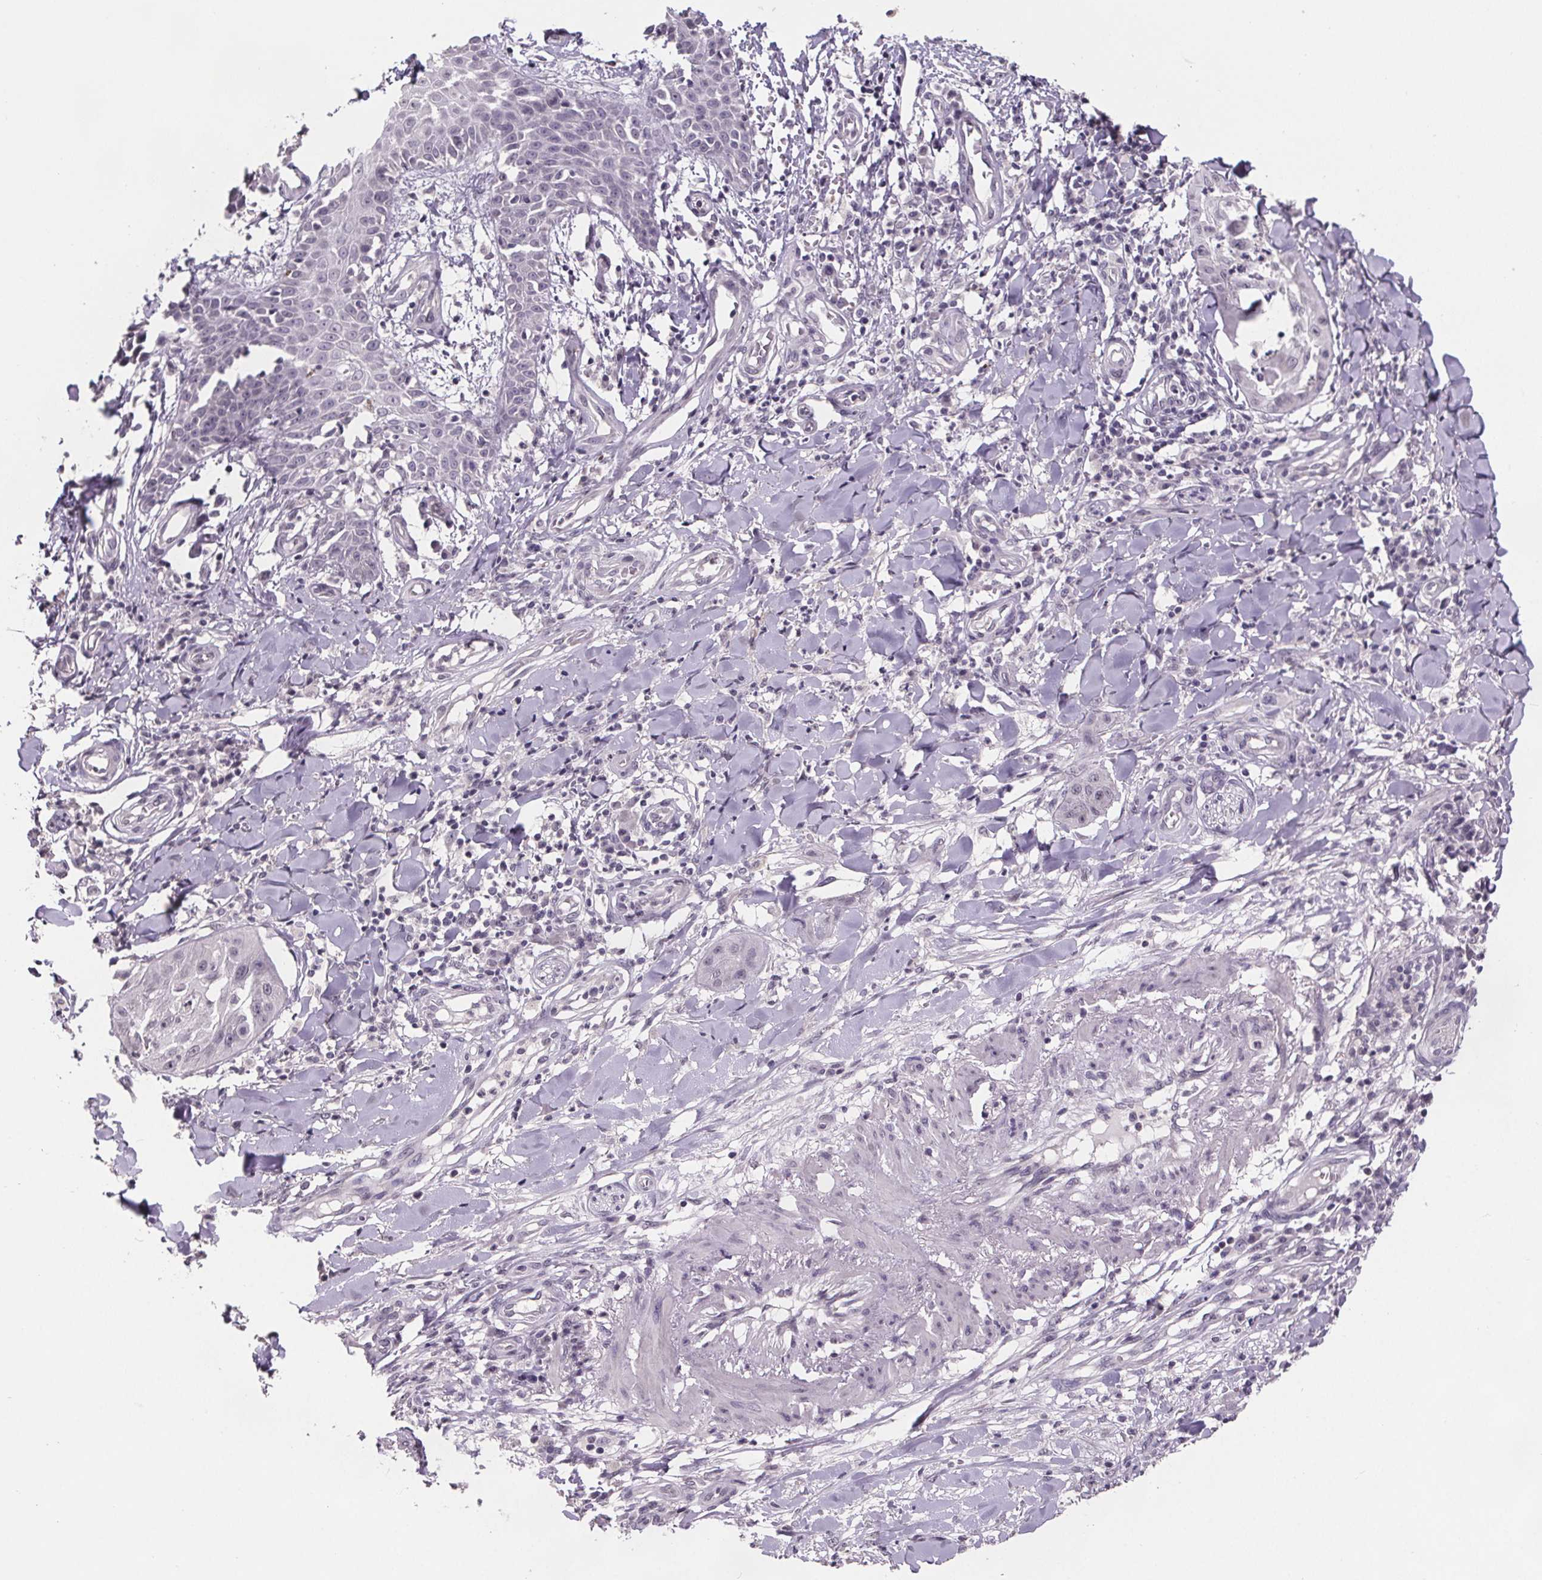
{"staining": {"intensity": "negative", "quantity": "none", "location": "none"}, "tissue": "skin cancer", "cell_type": "Tumor cells", "image_type": "cancer", "snomed": [{"axis": "morphology", "description": "Squamous cell carcinoma, NOS"}, {"axis": "topography", "description": "Skin"}], "caption": "Tumor cells are negative for protein expression in human skin cancer.", "gene": "NKX6-1", "patient": {"sex": "male", "age": 70}}